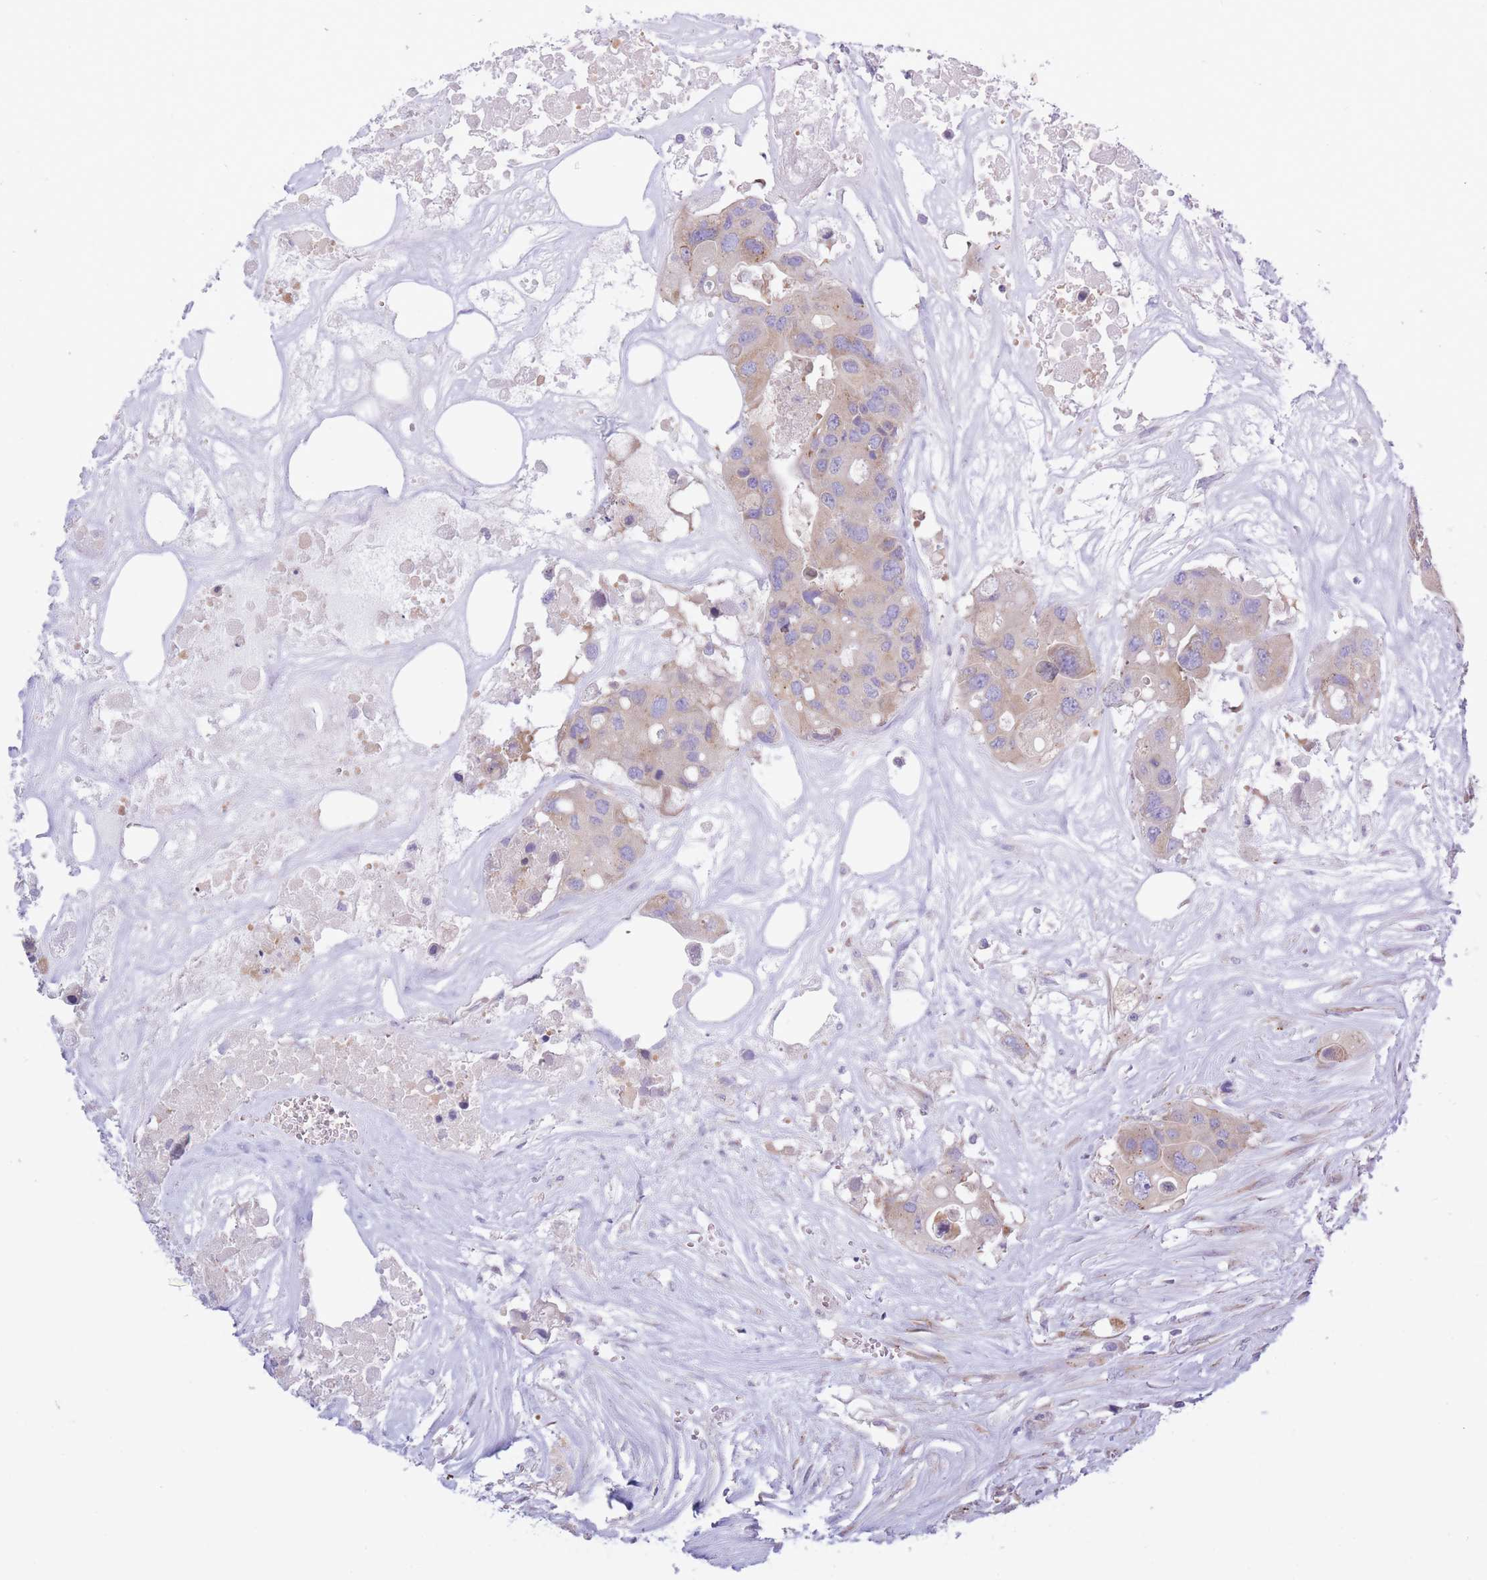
{"staining": {"intensity": "weak", "quantity": "<25%", "location": "cytoplasmic/membranous"}, "tissue": "colorectal cancer", "cell_type": "Tumor cells", "image_type": "cancer", "snomed": [{"axis": "morphology", "description": "Adenocarcinoma, NOS"}, {"axis": "topography", "description": "Colon"}], "caption": "Human colorectal adenocarcinoma stained for a protein using immunohistochemistry shows no expression in tumor cells.", "gene": "COPG2", "patient": {"sex": "male", "age": 77}}